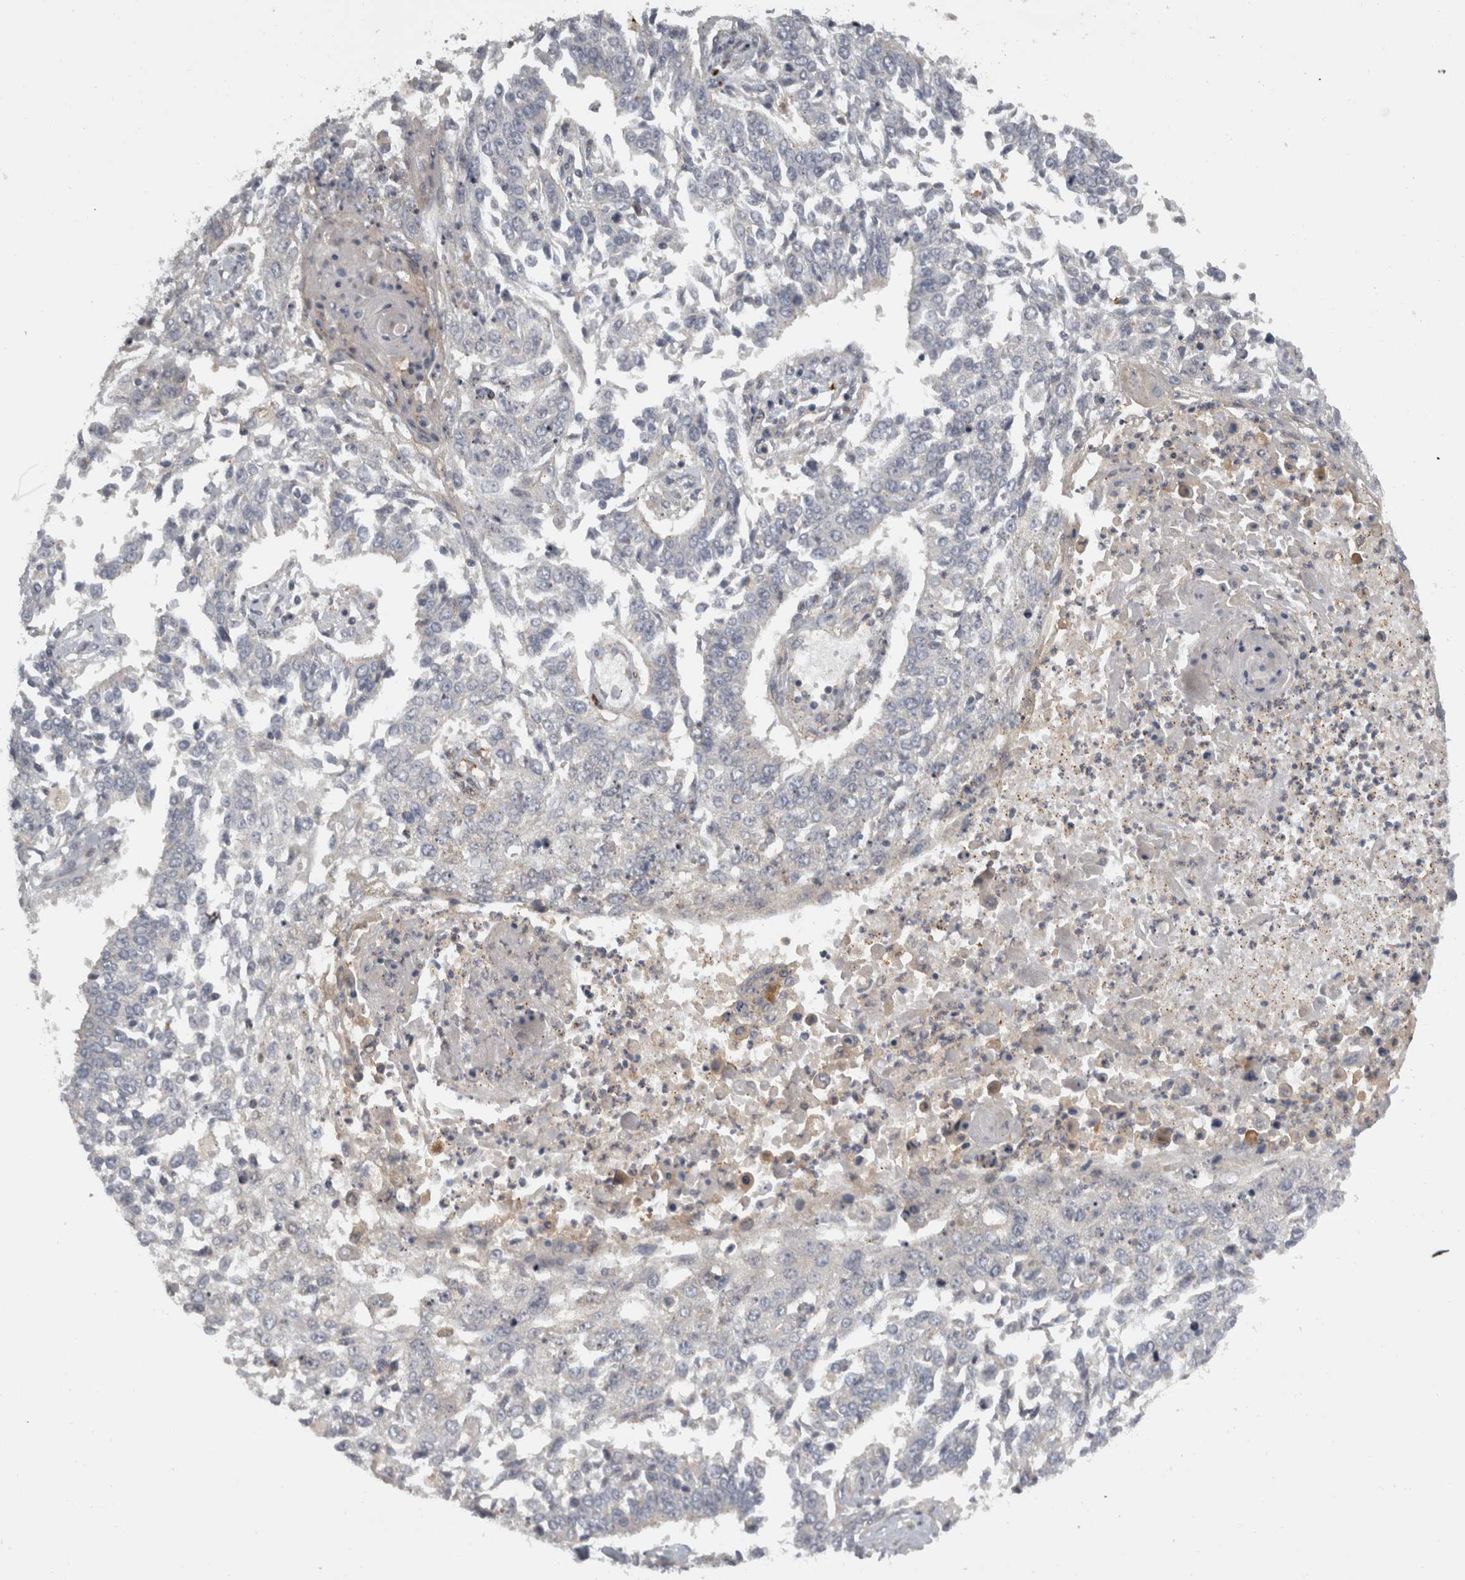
{"staining": {"intensity": "negative", "quantity": "none", "location": "none"}, "tissue": "lung cancer", "cell_type": "Tumor cells", "image_type": "cancer", "snomed": [{"axis": "morphology", "description": "Normal tissue, NOS"}, {"axis": "morphology", "description": "Squamous cell carcinoma, NOS"}, {"axis": "topography", "description": "Cartilage tissue"}, {"axis": "topography", "description": "Bronchus"}, {"axis": "topography", "description": "Lung"}, {"axis": "topography", "description": "Peripheral nerve tissue"}], "caption": "Immunohistochemical staining of squamous cell carcinoma (lung) reveals no significant positivity in tumor cells. (Immunohistochemistry (ihc), brightfield microscopy, high magnification).", "gene": "SLCO5A1", "patient": {"sex": "female", "age": 49}}